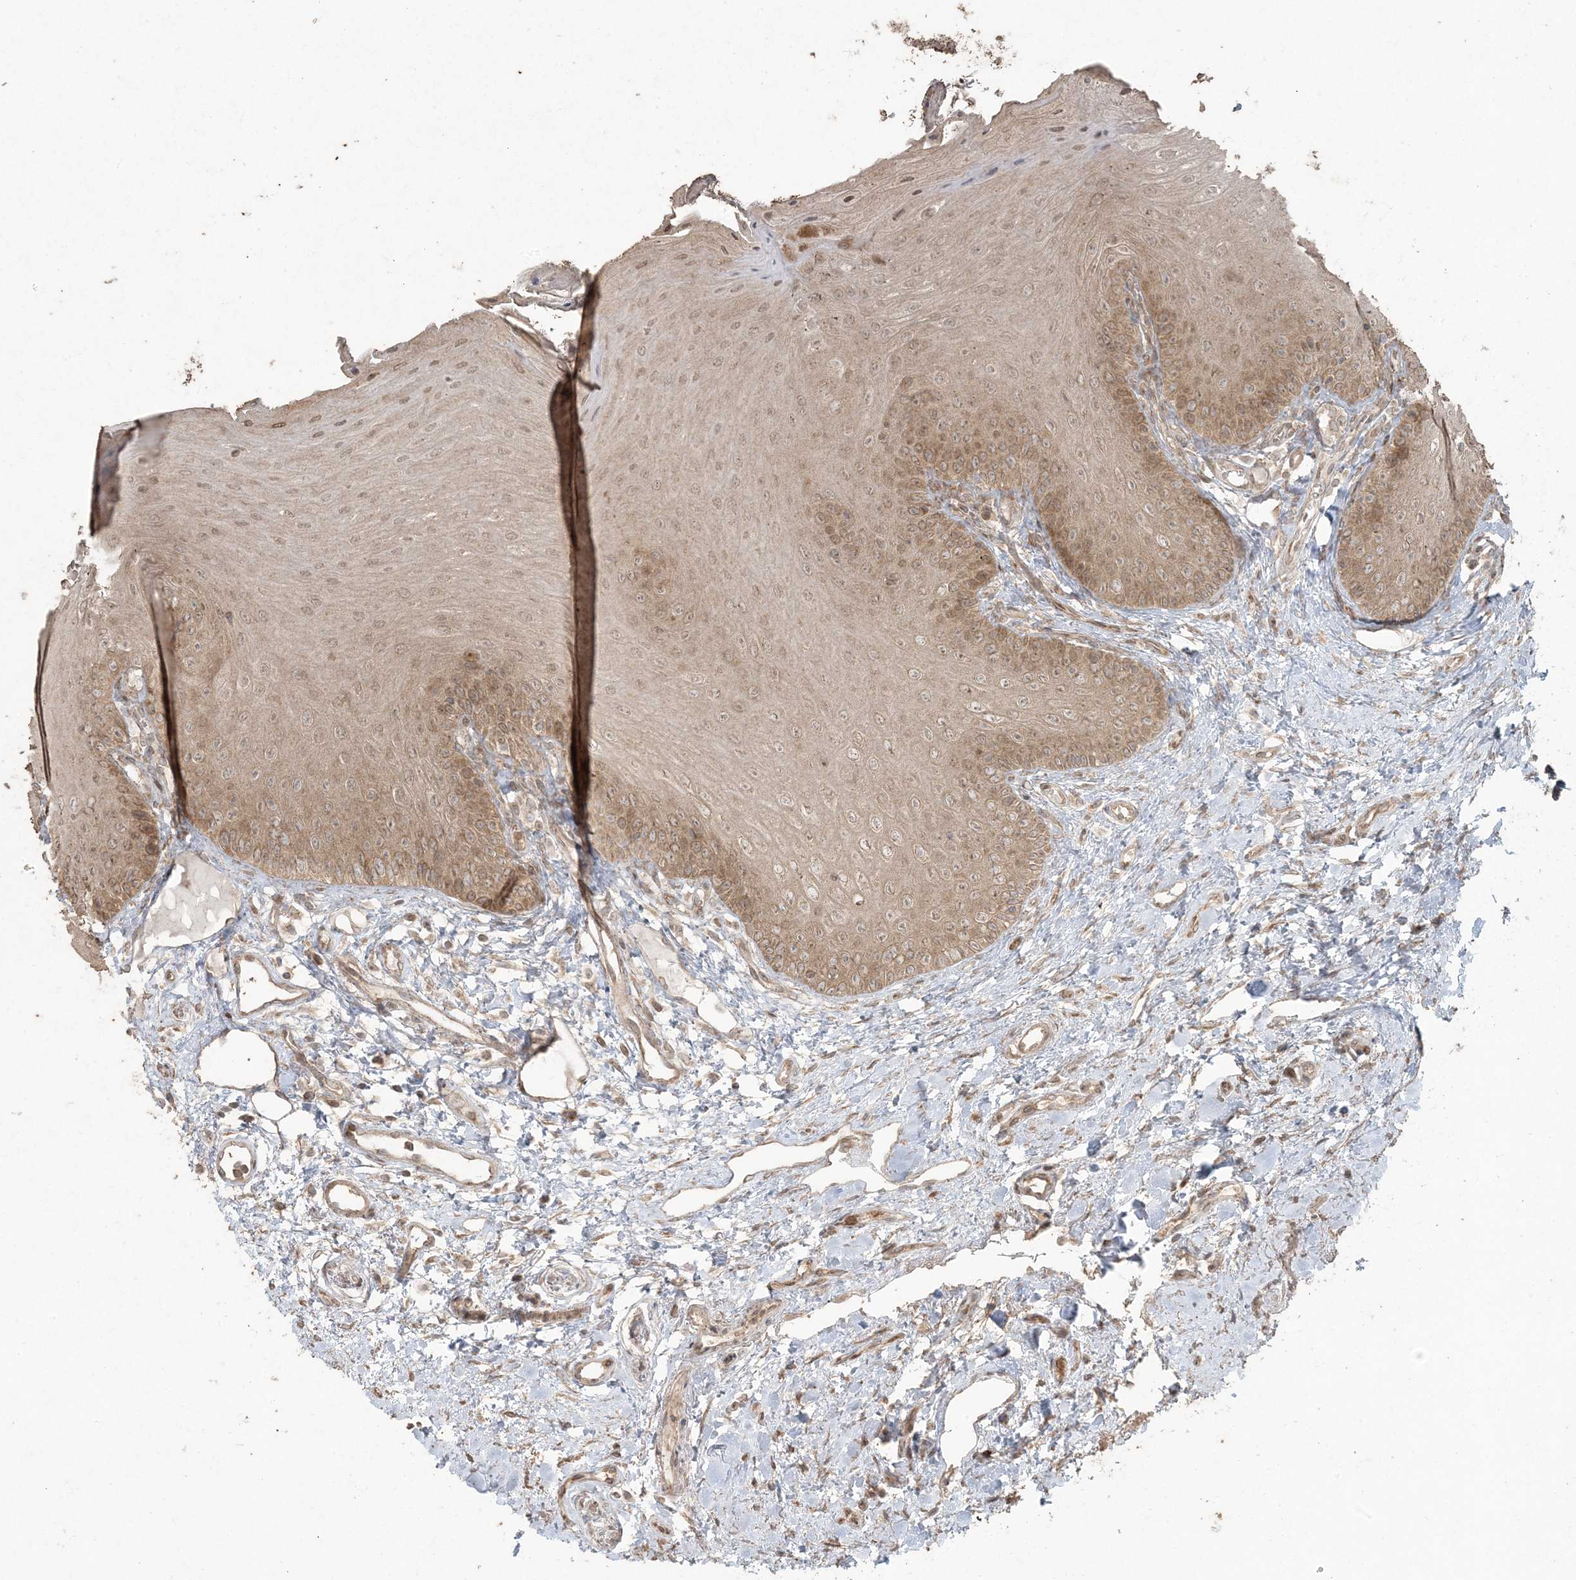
{"staining": {"intensity": "moderate", "quantity": ">75%", "location": "cytoplasmic/membranous,nuclear"}, "tissue": "oral mucosa", "cell_type": "Squamous epithelial cells", "image_type": "normal", "snomed": [{"axis": "morphology", "description": "Normal tissue, NOS"}, {"axis": "topography", "description": "Oral tissue"}], "caption": "IHC staining of unremarkable oral mucosa, which shows medium levels of moderate cytoplasmic/membranous,nuclear expression in about >75% of squamous epithelial cells indicating moderate cytoplasmic/membranous,nuclear protein staining. The staining was performed using DAB (brown) for protein detection and nuclei were counterstained in hematoxylin (blue).", "gene": "DDX19B", "patient": {"sex": "female", "age": 68}}